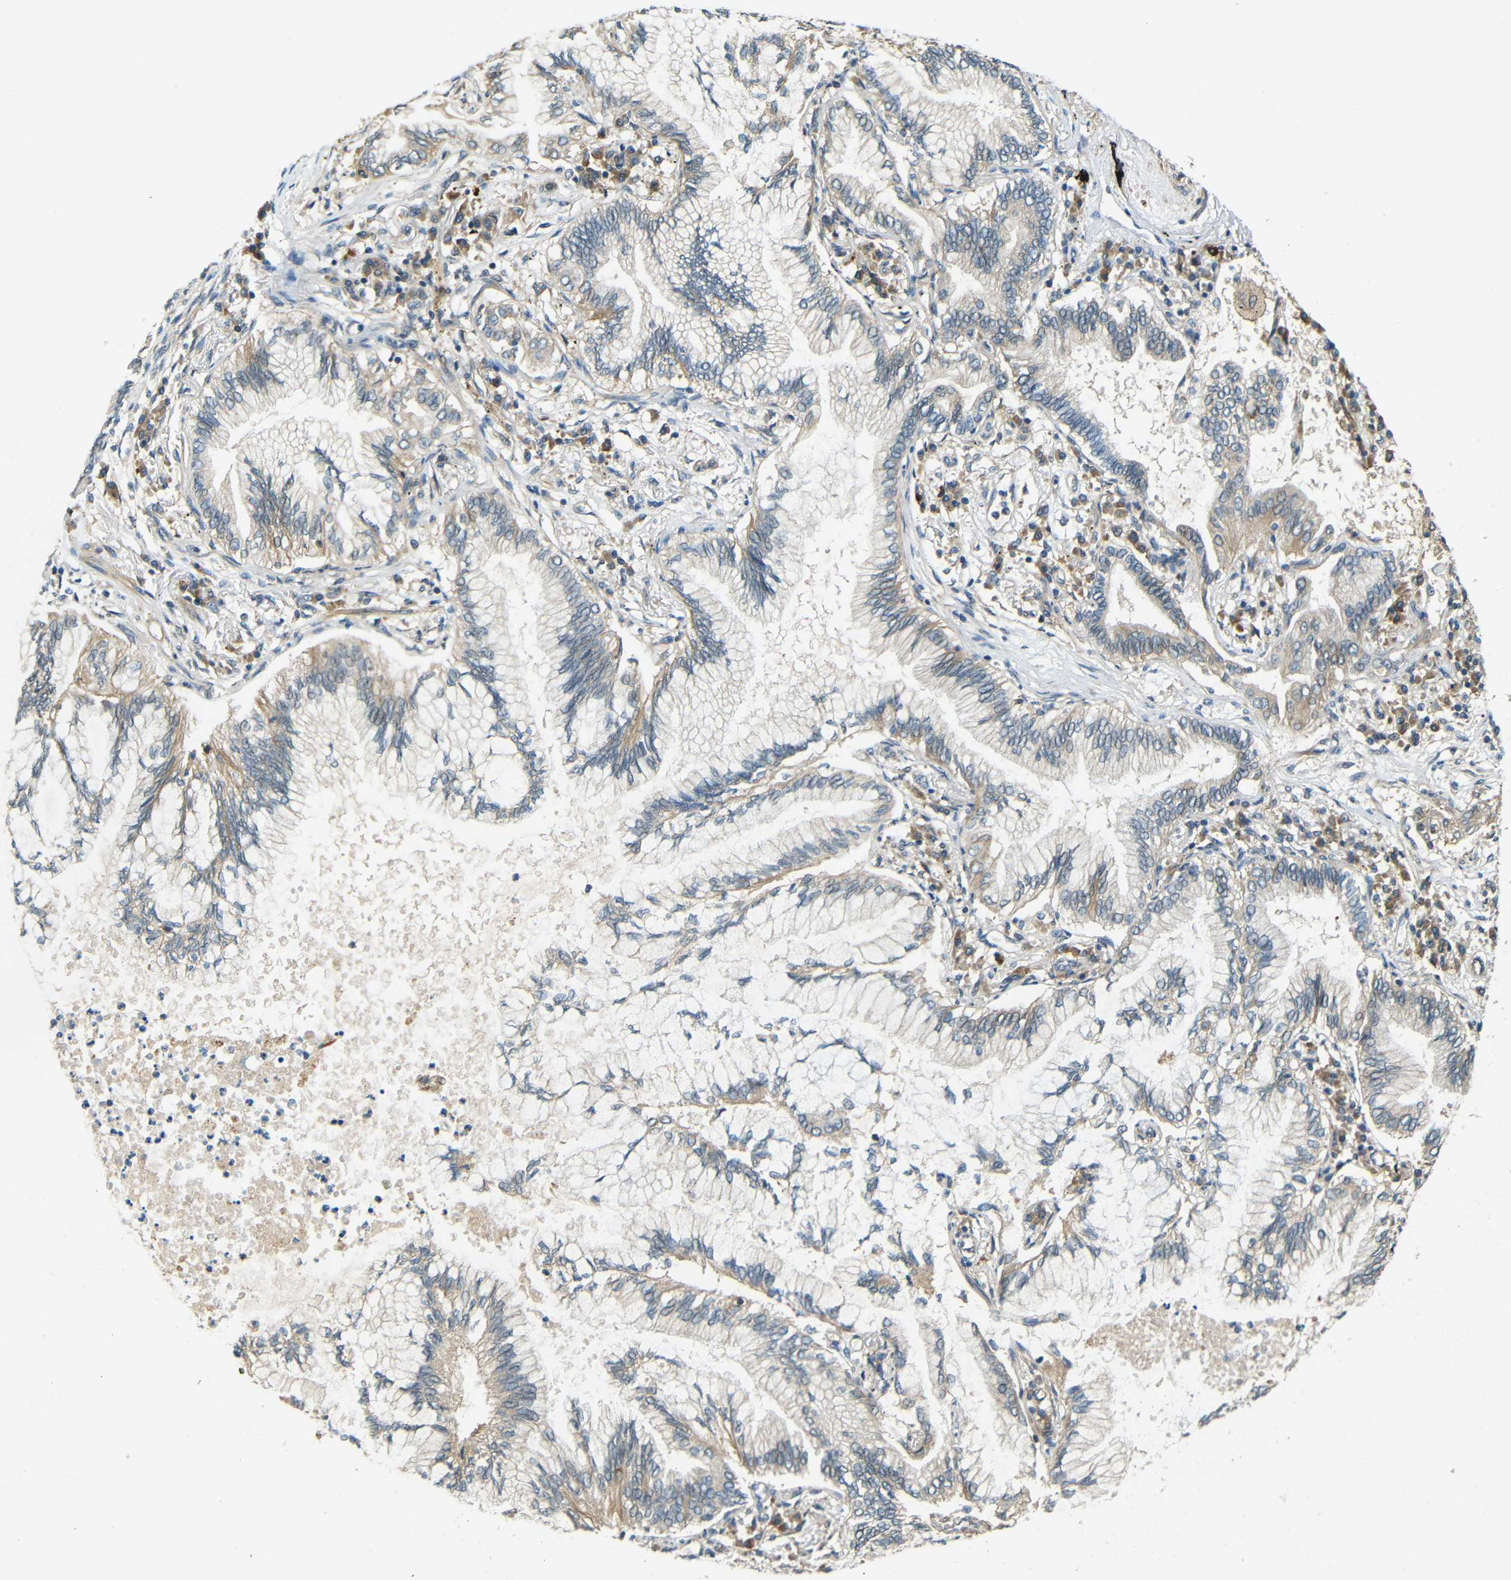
{"staining": {"intensity": "weak", "quantity": "<25%", "location": "cytoplasmic/membranous"}, "tissue": "lung cancer", "cell_type": "Tumor cells", "image_type": "cancer", "snomed": [{"axis": "morphology", "description": "Normal tissue, NOS"}, {"axis": "morphology", "description": "Adenocarcinoma, NOS"}, {"axis": "topography", "description": "Bronchus"}, {"axis": "topography", "description": "Lung"}], "caption": "Image shows no protein expression in tumor cells of lung cancer tissue. Nuclei are stained in blue.", "gene": "FNDC3A", "patient": {"sex": "female", "age": 70}}